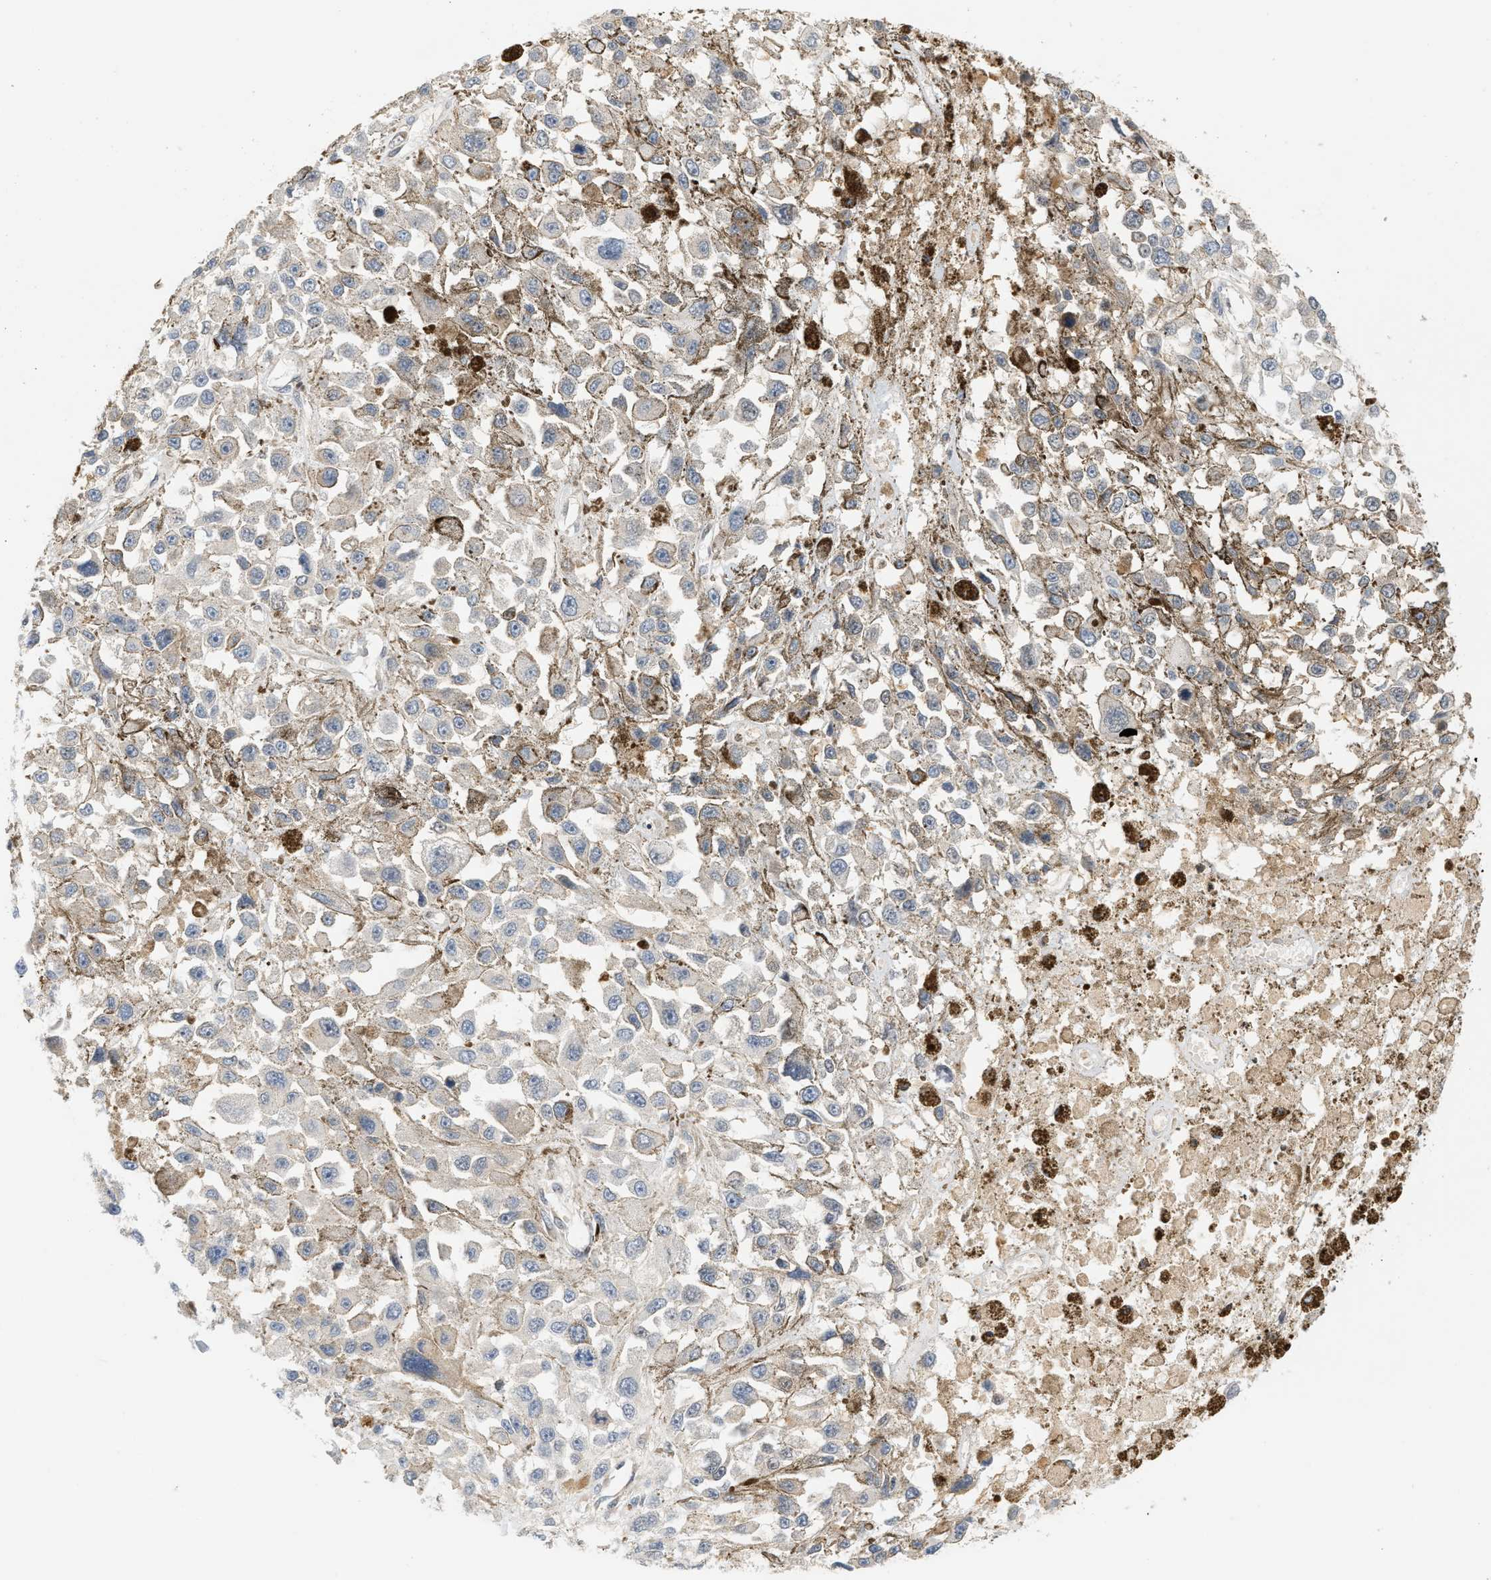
{"staining": {"intensity": "weak", "quantity": "<25%", "location": "cytoplasmic/membranous"}, "tissue": "melanoma", "cell_type": "Tumor cells", "image_type": "cancer", "snomed": [{"axis": "morphology", "description": "Malignant melanoma, Metastatic site"}, {"axis": "topography", "description": "Lymph node"}], "caption": "Melanoma was stained to show a protein in brown. There is no significant staining in tumor cells.", "gene": "PYCARD", "patient": {"sex": "male", "age": 59}}